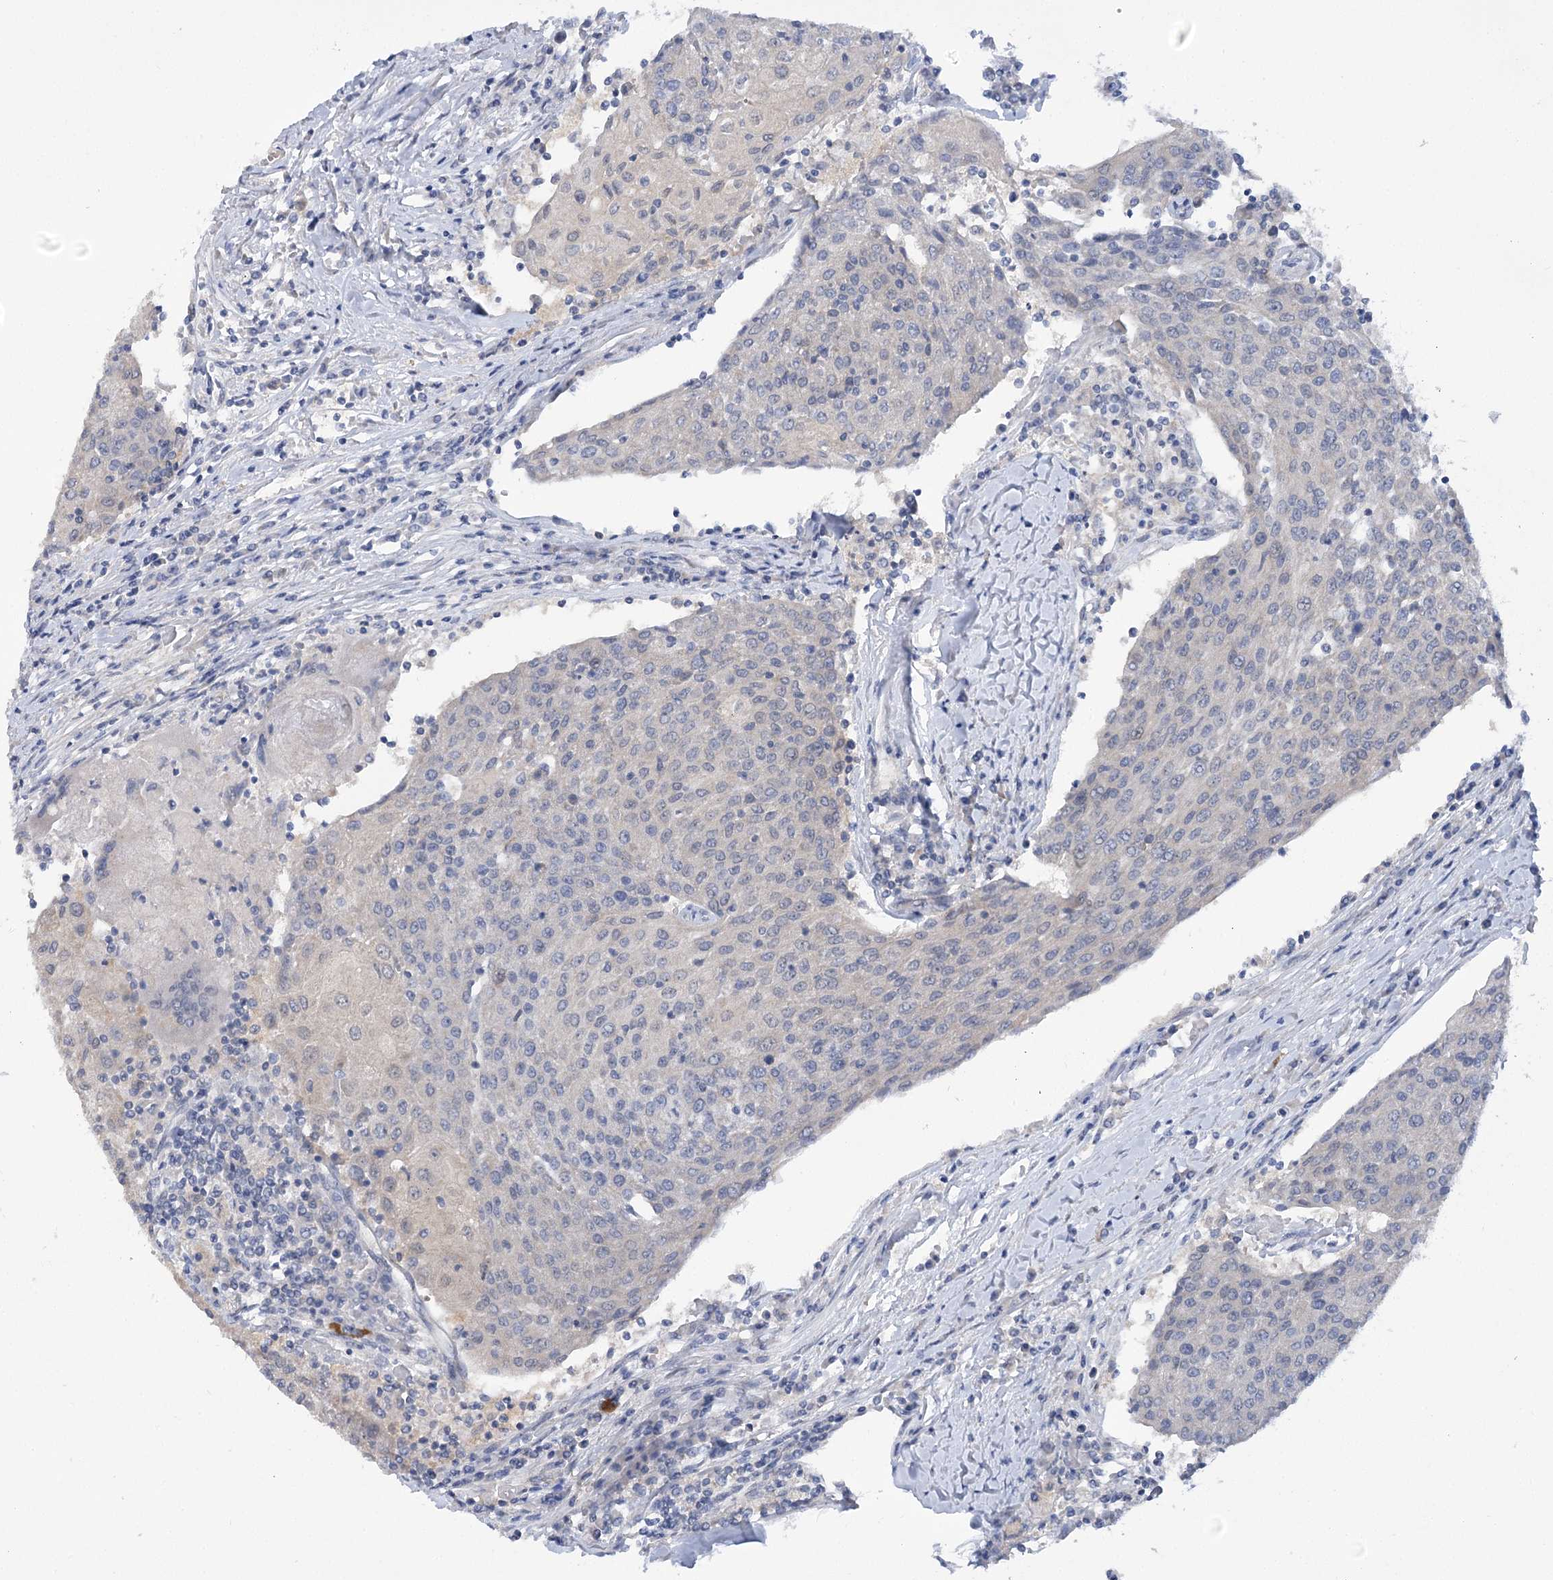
{"staining": {"intensity": "negative", "quantity": "none", "location": "none"}, "tissue": "urothelial cancer", "cell_type": "Tumor cells", "image_type": "cancer", "snomed": [{"axis": "morphology", "description": "Urothelial carcinoma, High grade"}, {"axis": "topography", "description": "Urinary bladder"}], "caption": "Immunohistochemistry image of human urothelial carcinoma (high-grade) stained for a protein (brown), which demonstrates no positivity in tumor cells.", "gene": "DCUN1D1", "patient": {"sex": "female", "age": 85}}